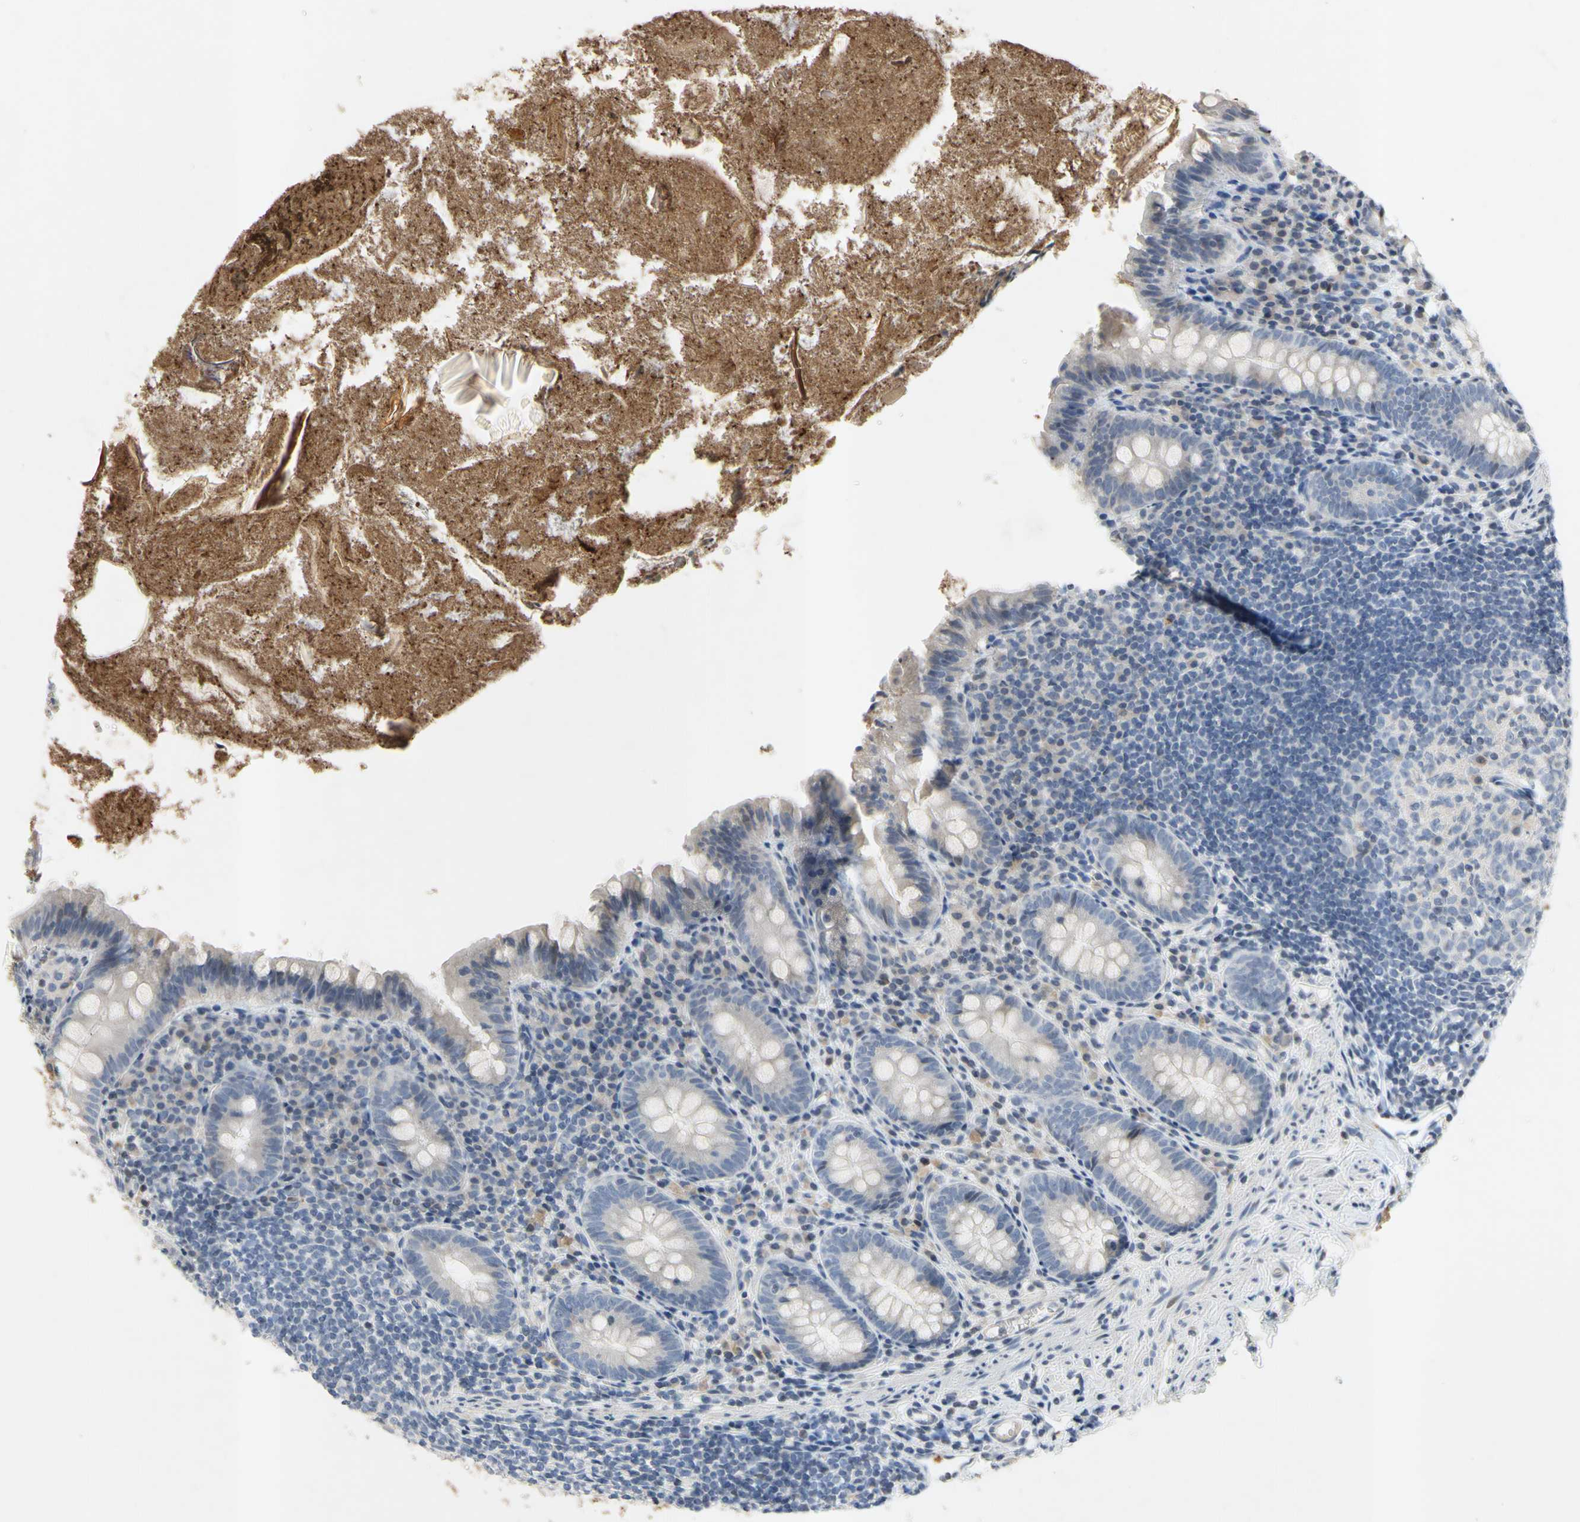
{"staining": {"intensity": "negative", "quantity": "none", "location": "none"}, "tissue": "appendix", "cell_type": "Glandular cells", "image_type": "normal", "snomed": [{"axis": "morphology", "description": "Normal tissue, NOS"}, {"axis": "topography", "description": "Appendix"}], "caption": "The immunohistochemistry photomicrograph has no significant positivity in glandular cells of appendix.", "gene": "ARG1", "patient": {"sex": "male", "age": 52}}